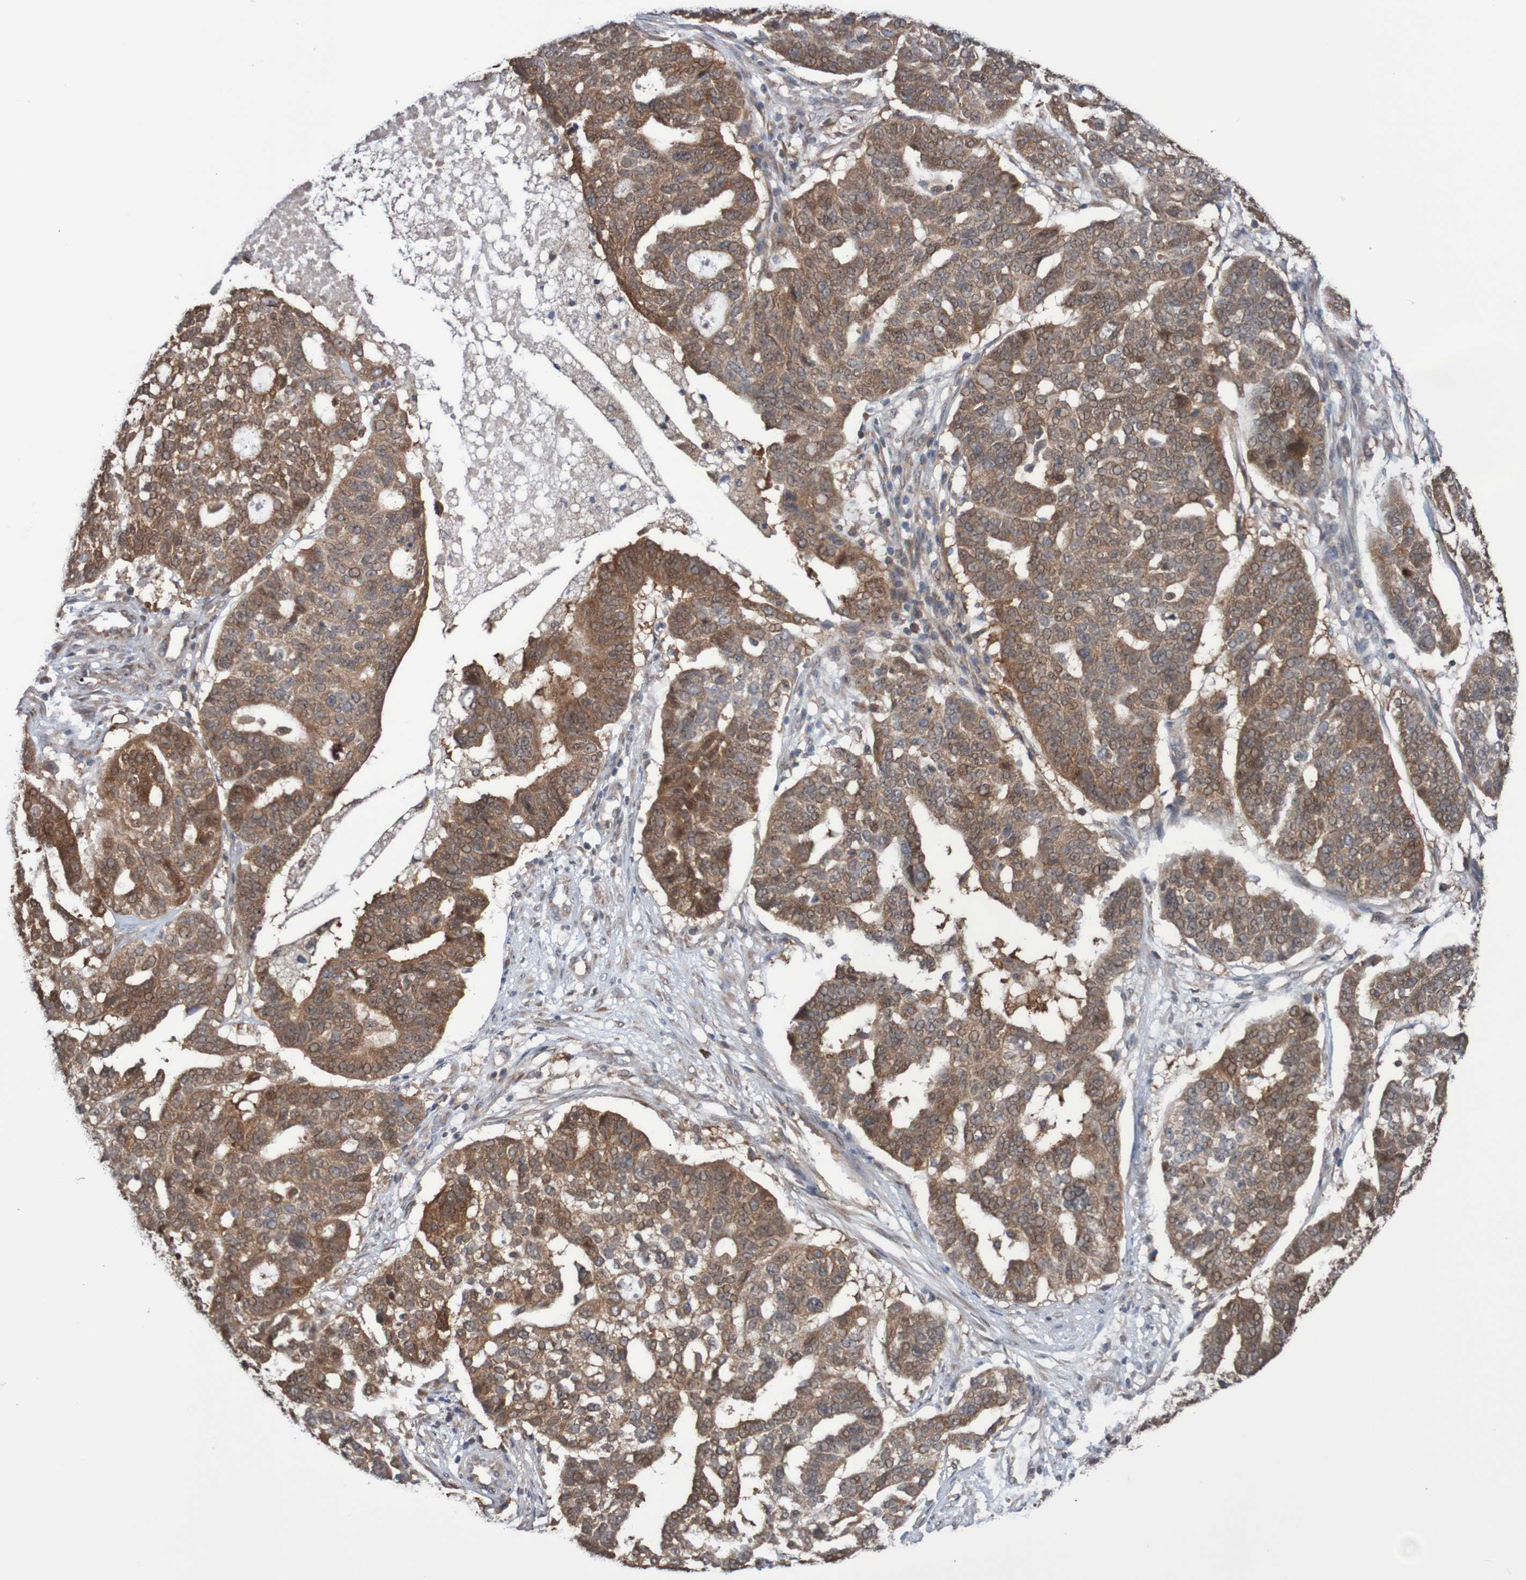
{"staining": {"intensity": "moderate", "quantity": ">75%", "location": "cytoplasmic/membranous"}, "tissue": "ovarian cancer", "cell_type": "Tumor cells", "image_type": "cancer", "snomed": [{"axis": "morphology", "description": "Cystadenocarcinoma, serous, NOS"}, {"axis": "topography", "description": "Ovary"}], "caption": "DAB (3,3'-diaminobenzidine) immunohistochemical staining of human ovarian cancer exhibits moderate cytoplasmic/membranous protein staining in about >75% of tumor cells.", "gene": "PHPT1", "patient": {"sex": "female", "age": 59}}